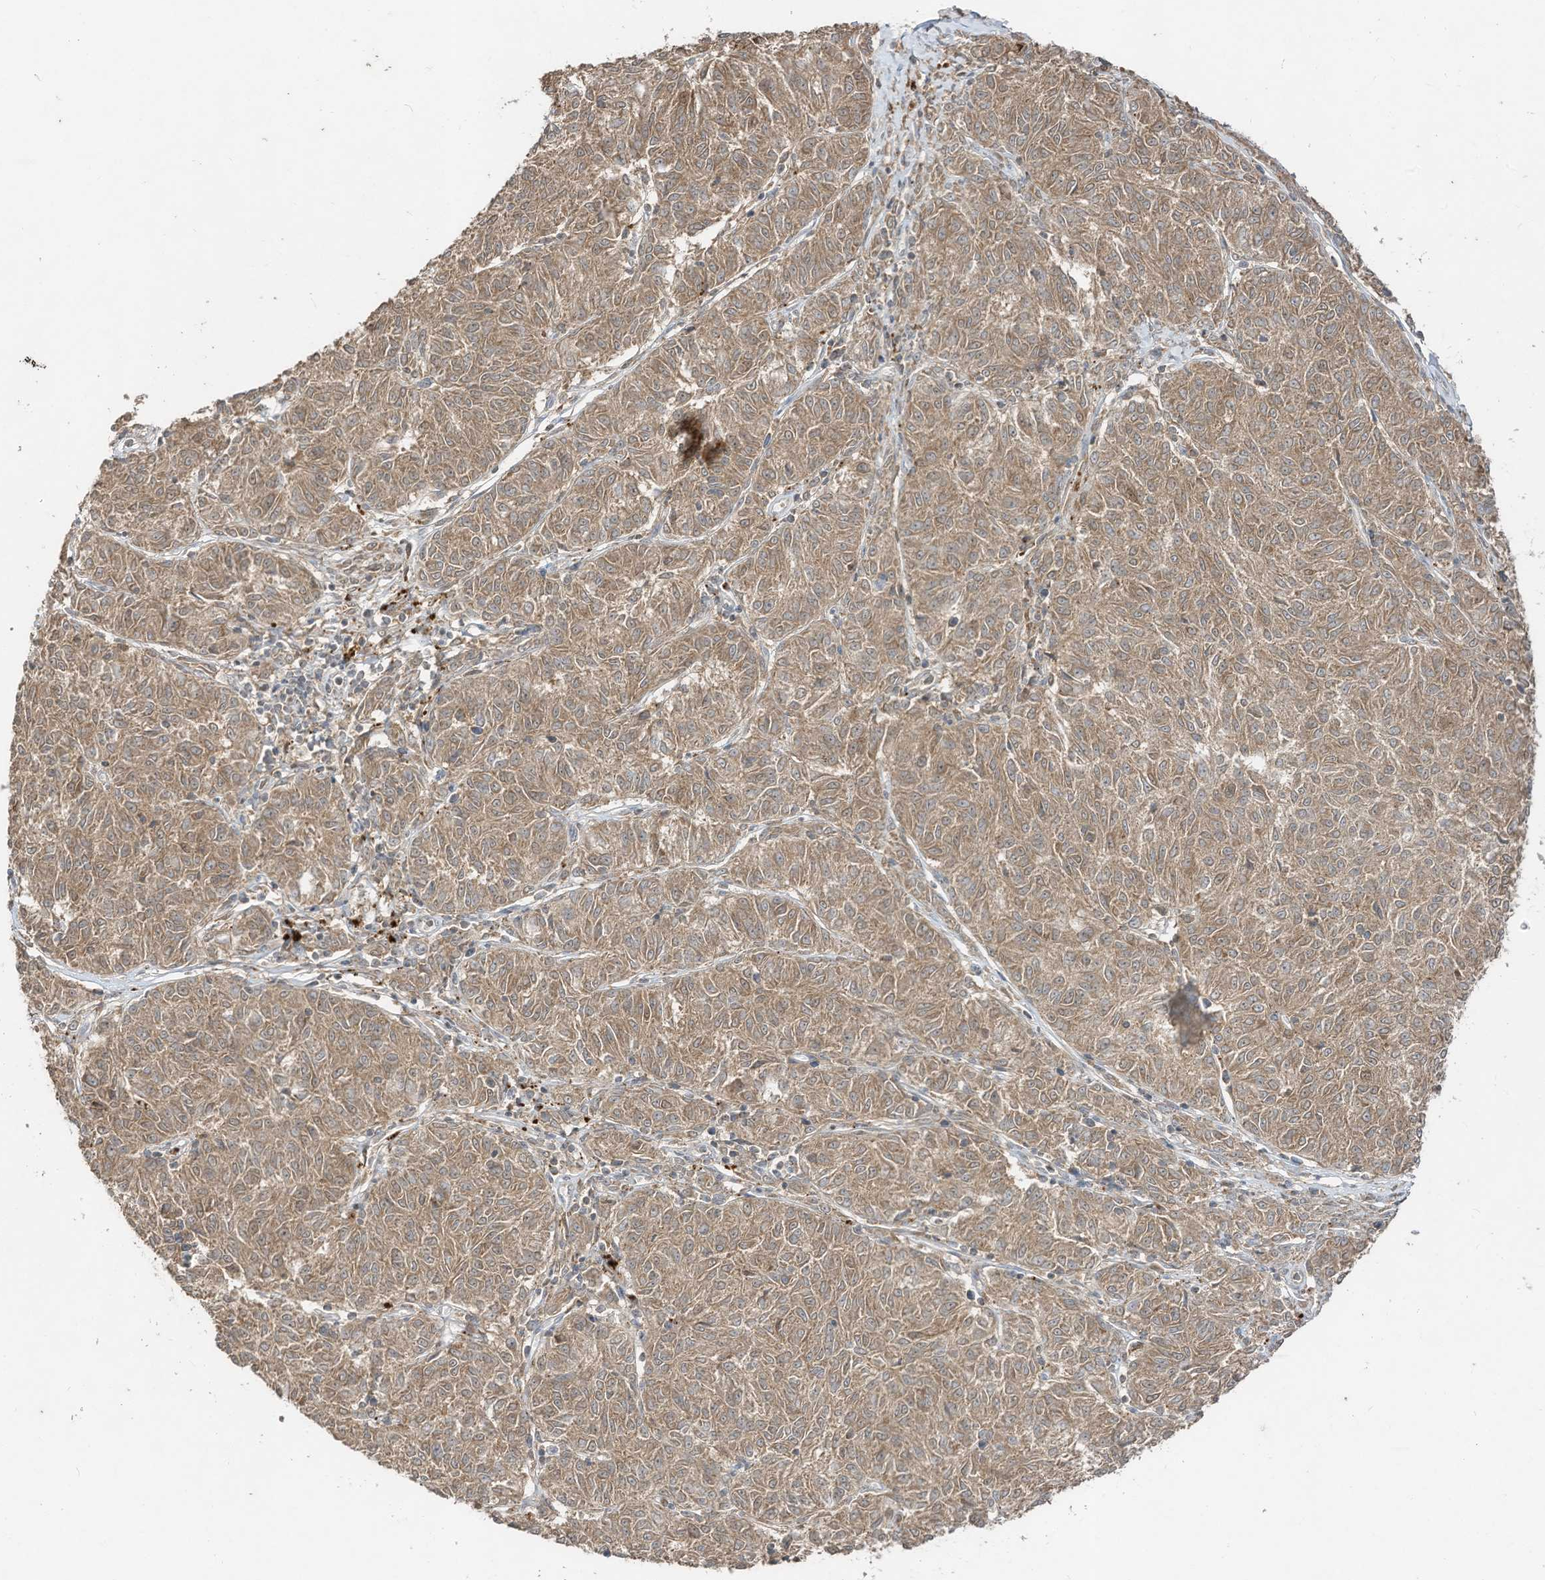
{"staining": {"intensity": "moderate", "quantity": ">75%", "location": "cytoplasmic/membranous"}, "tissue": "melanoma", "cell_type": "Tumor cells", "image_type": "cancer", "snomed": [{"axis": "morphology", "description": "Malignant melanoma, NOS"}, {"axis": "topography", "description": "Skin"}], "caption": "Protein analysis of melanoma tissue demonstrates moderate cytoplasmic/membranous expression in approximately >75% of tumor cells. Using DAB (3,3'-diaminobenzidine) (brown) and hematoxylin (blue) stains, captured at high magnification using brightfield microscopy.", "gene": "LDAH", "patient": {"sex": "female", "age": 72}}